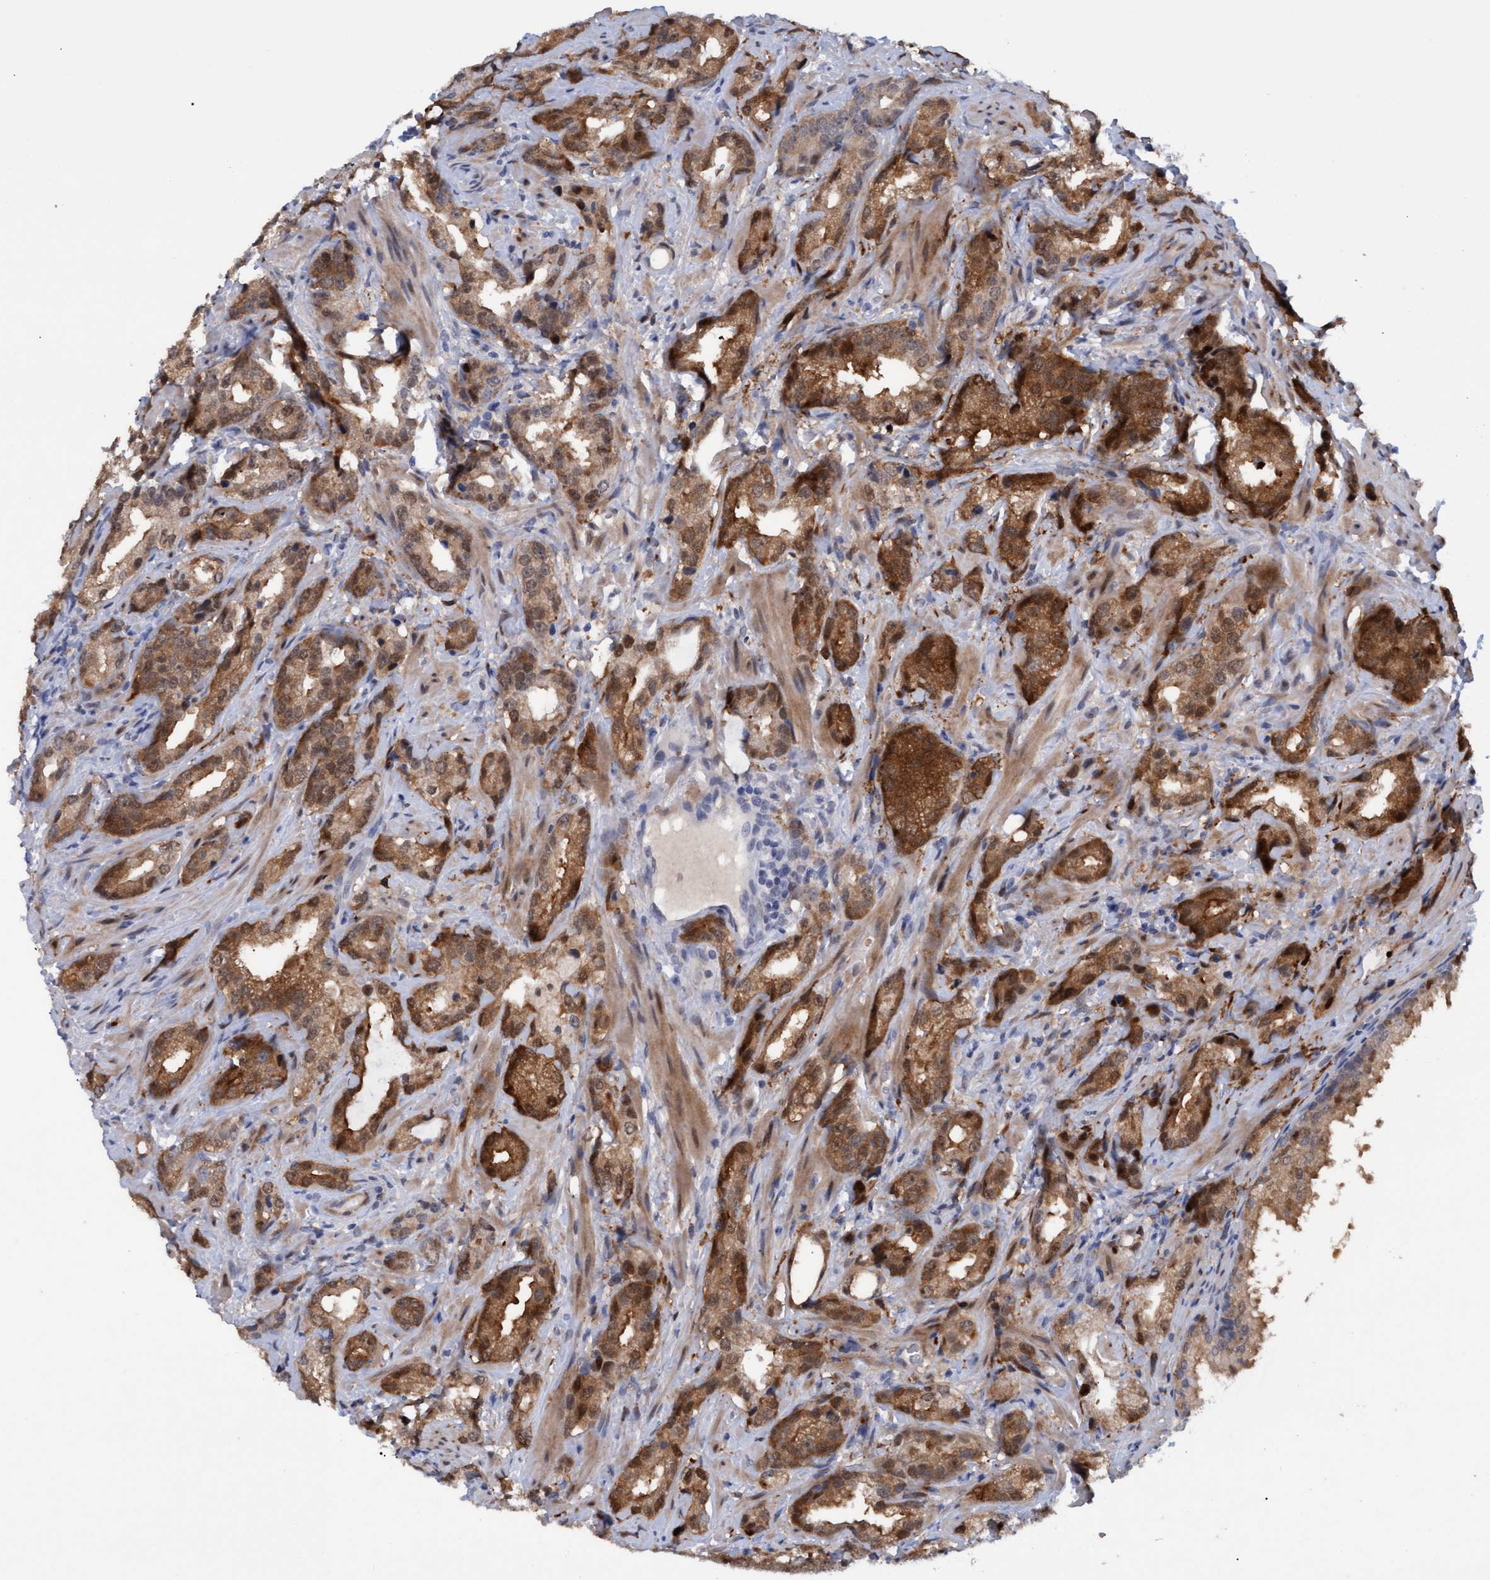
{"staining": {"intensity": "moderate", "quantity": ">75%", "location": "cytoplasmic/membranous"}, "tissue": "prostate cancer", "cell_type": "Tumor cells", "image_type": "cancer", "snomed": [{"axis": "morphology", "description": "Adenocarcinoma, High grade"}, {"axis": "topography", "description": "Prostate"}], "caption": "Human prostate adenocarcinoma (high-grade) stained for a protein (brown) reveals moderate cytoplasmic/membranous positive expression in approximately >75% of tumor cells.", "gene": "PINX1", "patient": {"sex": "male", "age": 63}}